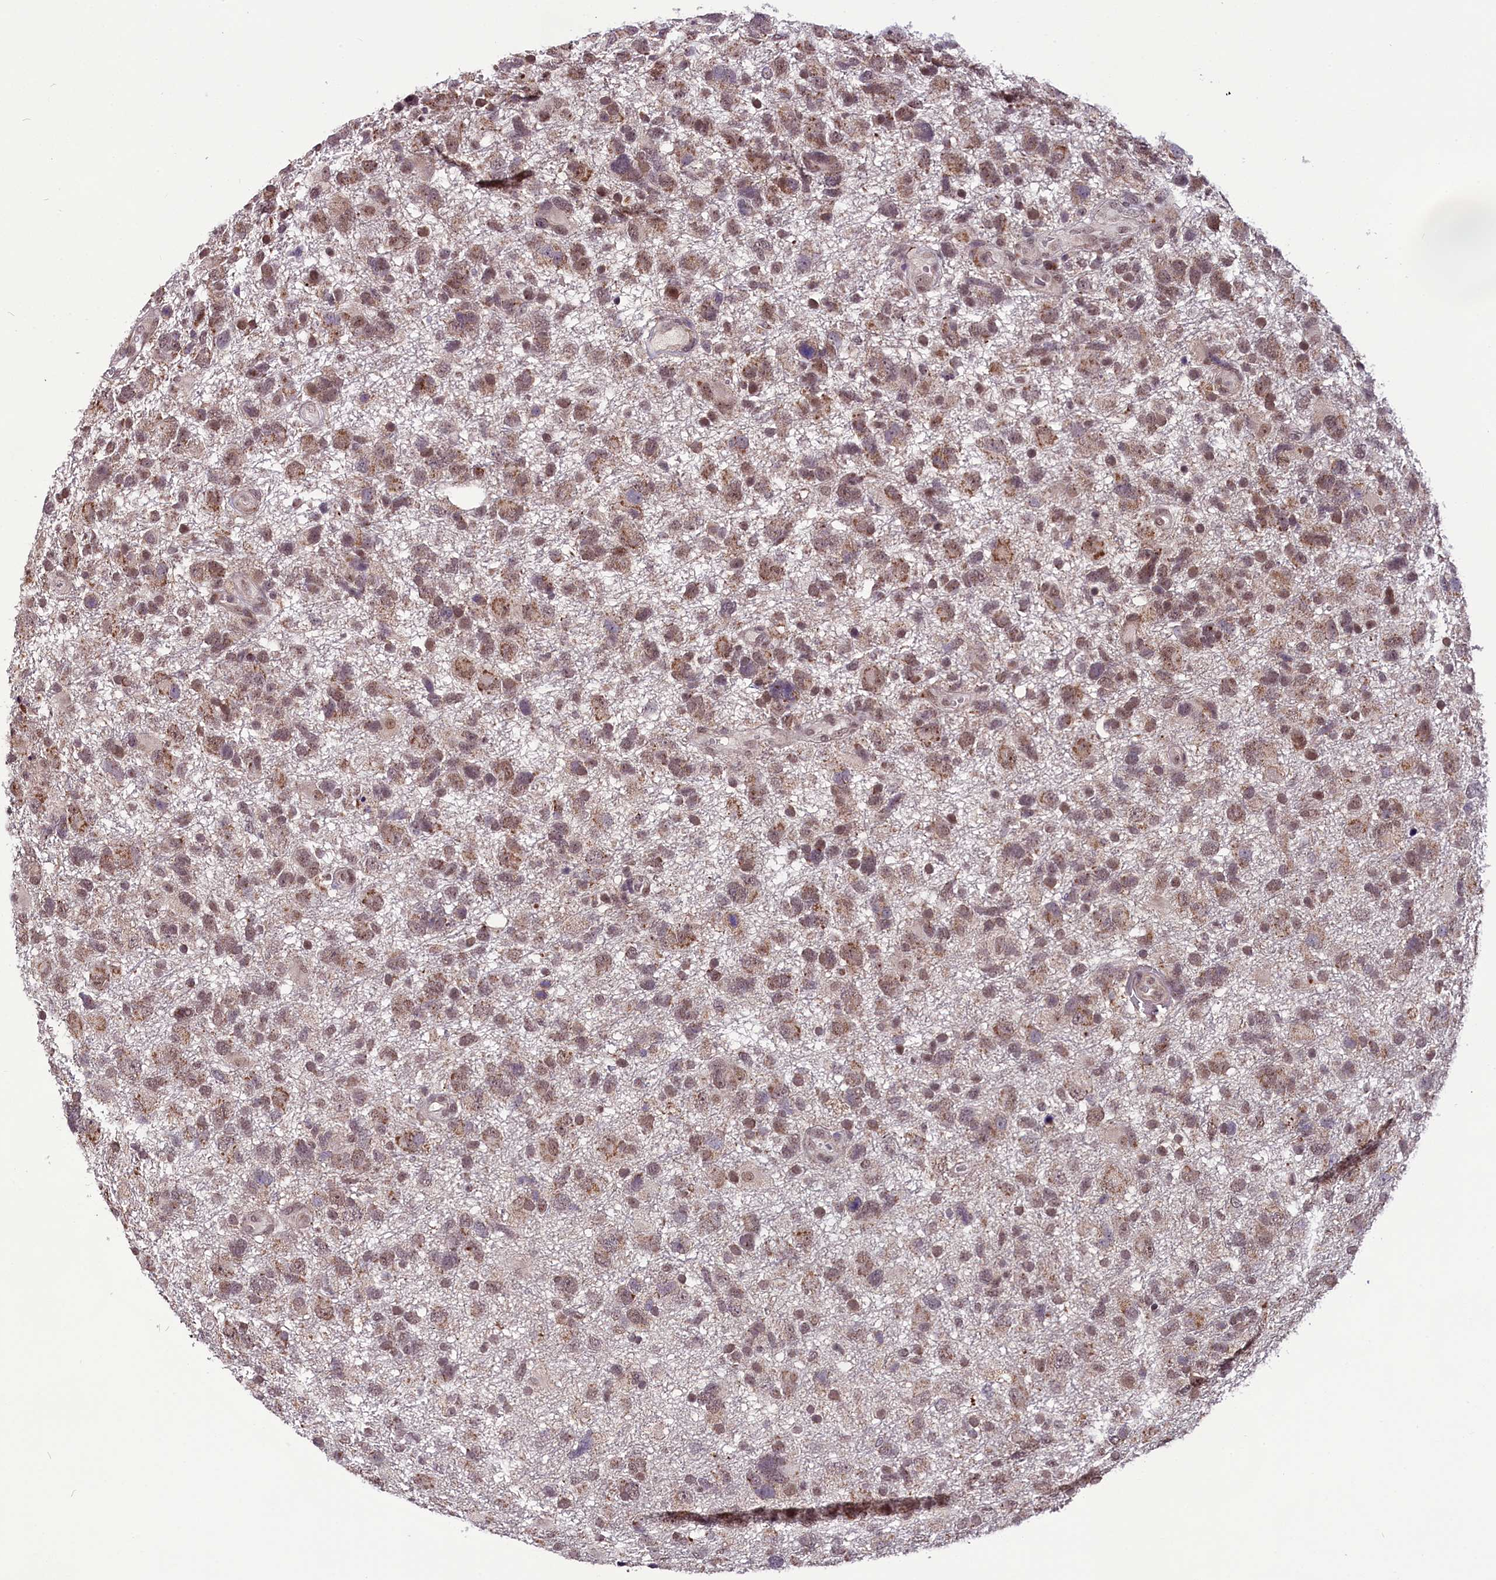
{"staining": {"intensity": "moderate", "quantity": ">75%", "location": "cytoplasmic/membranous,nuclear"}, "tissue": "glioma", "cell_type": "Tumor cells", "image_type": "cancer", "snomed": [{"axis": "morphology", "description": "Glioma, malignant, High grade"}, {"axis": "topography", "description": "Brain"}], "caption": "Protein analysis of malignant glioma (high-grade) tissue demonstrates moderate cytoplasmic/membranous and nuclear staining in approximately >75% of tumor cells.", "gene": "RPUSD2", "patient": {"sex": "male", "age": 61}}